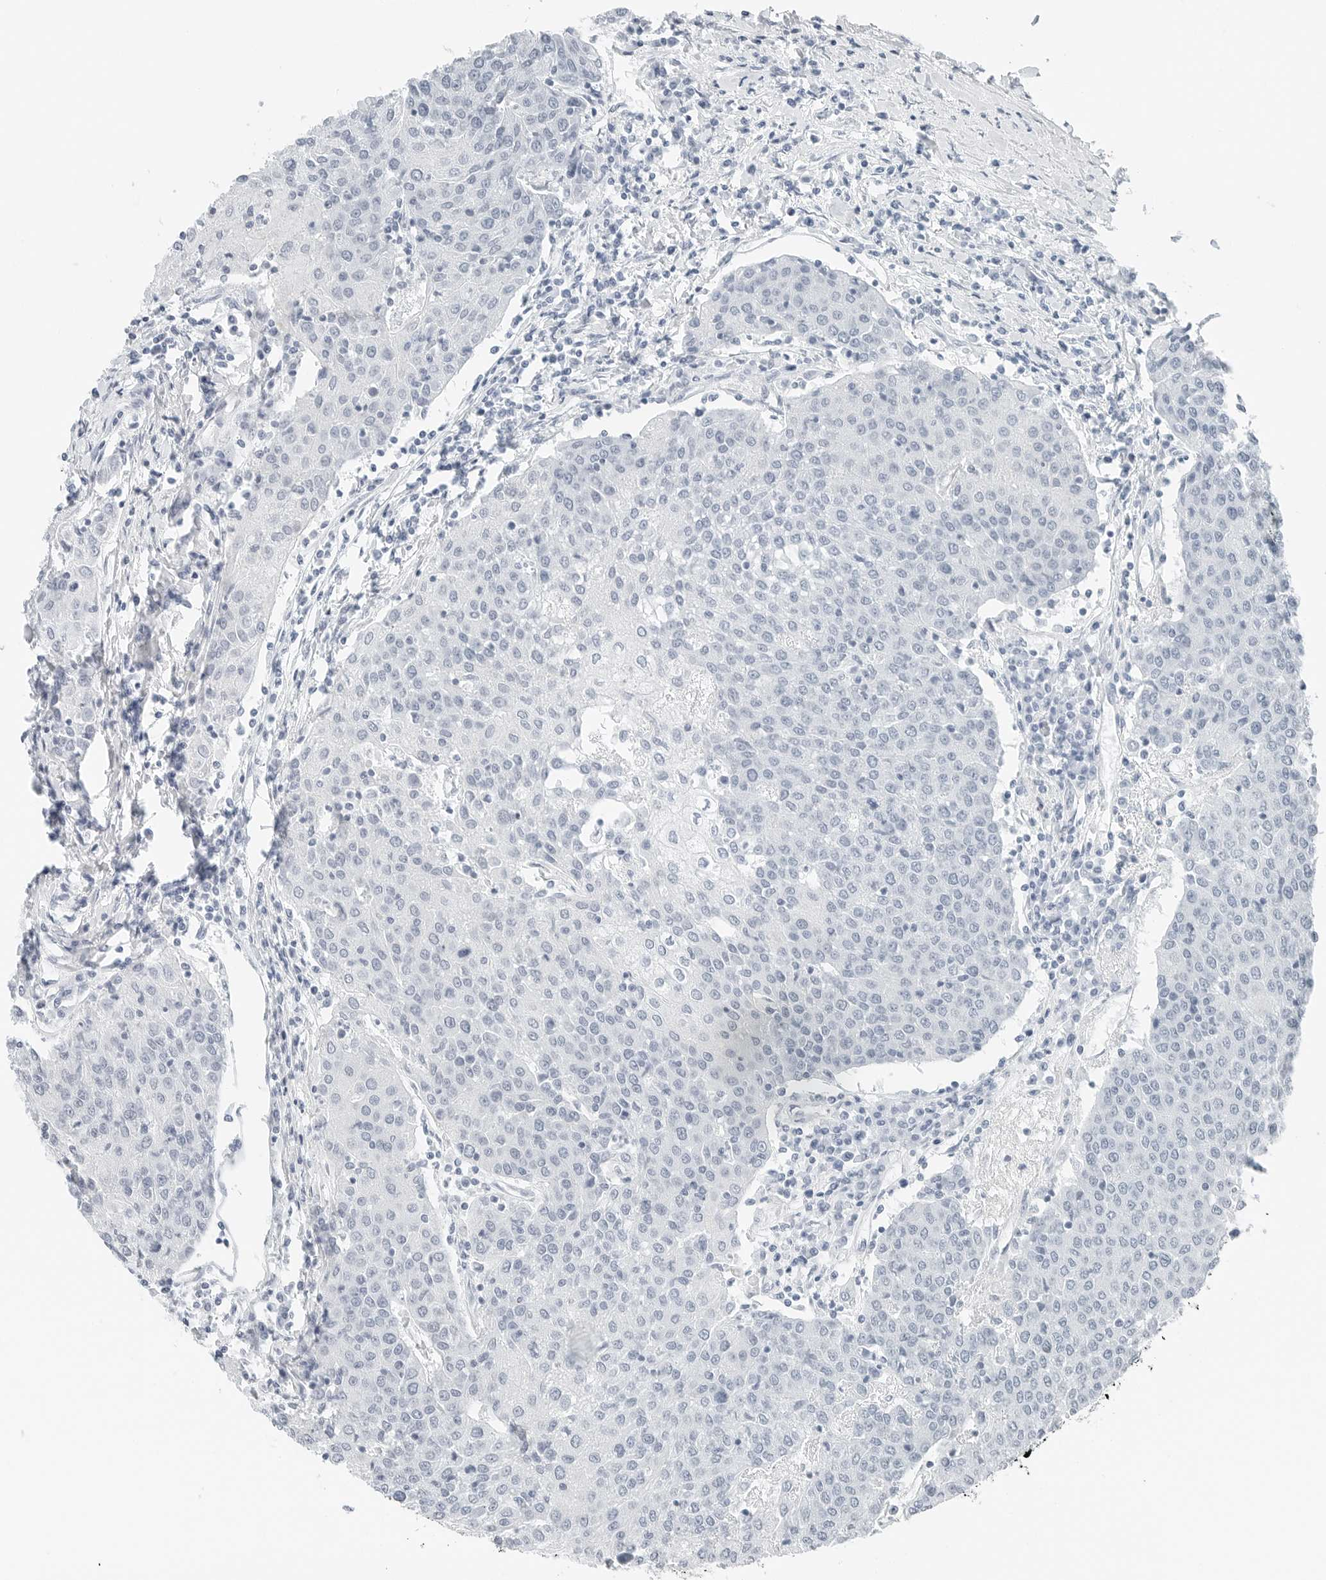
{"staining": {"intensity": "negative", "quantity": "none", "location": "none"}, "tissue": "urothelial cancer", "cell_type": "Tumor cells", "image_type": "cancer", "snomed": [{"axis": "morphology", "description": "Urothelial carcinoma, High grade"}, {"axis": "topography", "description": "Urinary bladder"}], "caption": "DAB immunohistochemical staining of human urothelial carcinoma (high-grade) reveals no significant staining in tumor cells.", "gene": "NTMT2", "patient": {"sex": "female", "age": 85}}